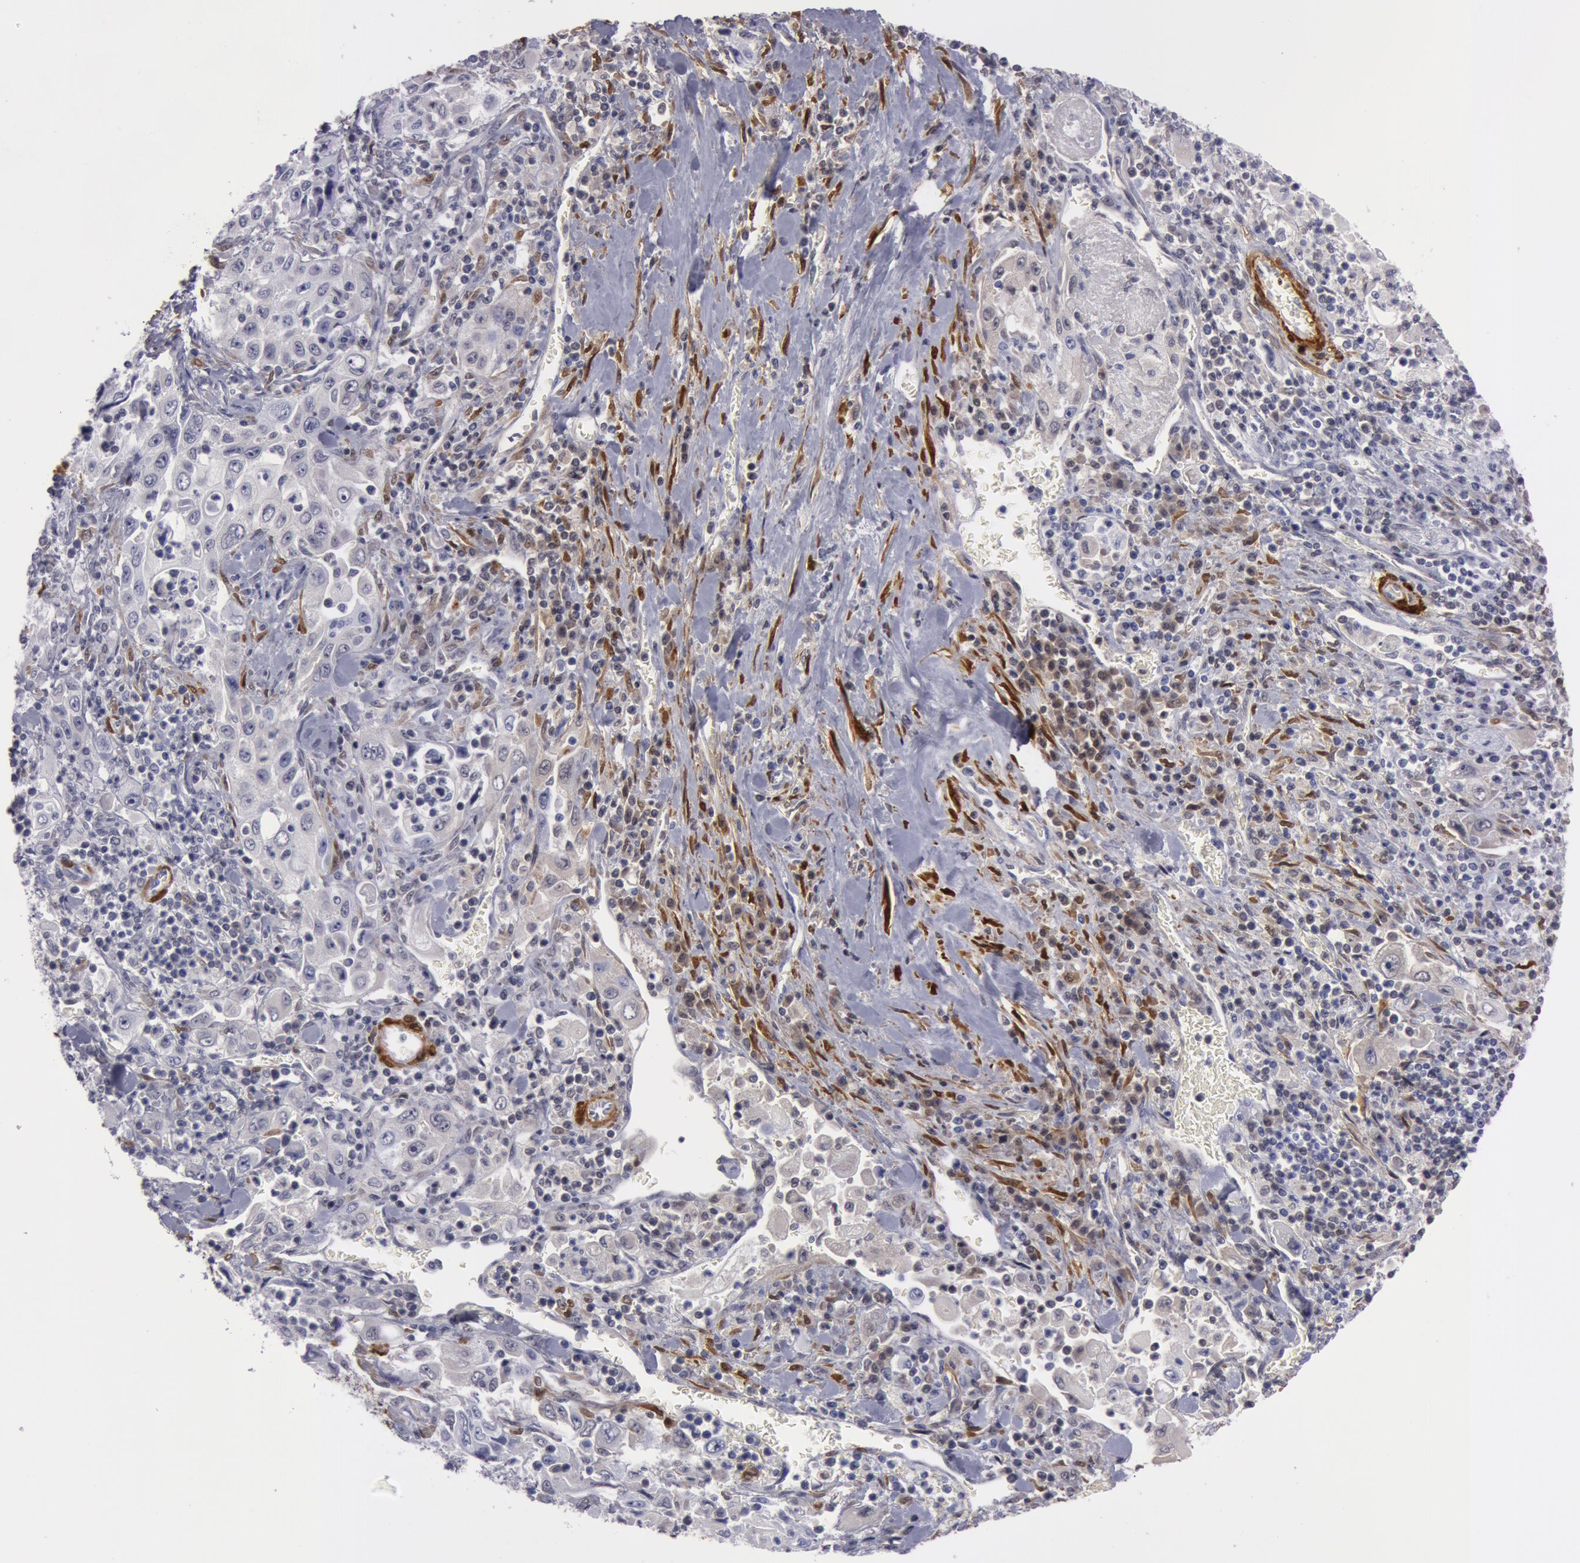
{"staining": {"intensity": "weak", "quantity": "25%-75%", "location": "cytoplasmic/membranous"}, "tissue": "pancreatic cancer", "cell_type": "Tumor cells", "image_type": "cancer", "snomed": [{"axis": "morphology", "description": "Adenocarcinoma, NOS"}, {"axis": "topography", "description": "Pancreas"}], "caption": "Tumor cells display low levels of weak cytoplasmic/membranous positivity in about 25%-75% of cells in human pancreatic cancer (adenocarcinoma). The staining was performed using DAB, with brown indicating positive protein expression. Nuclei are stained blue with hematoxylin.", "gene": "TAGLN", "patient": {"sex": "male", "age": 70}}